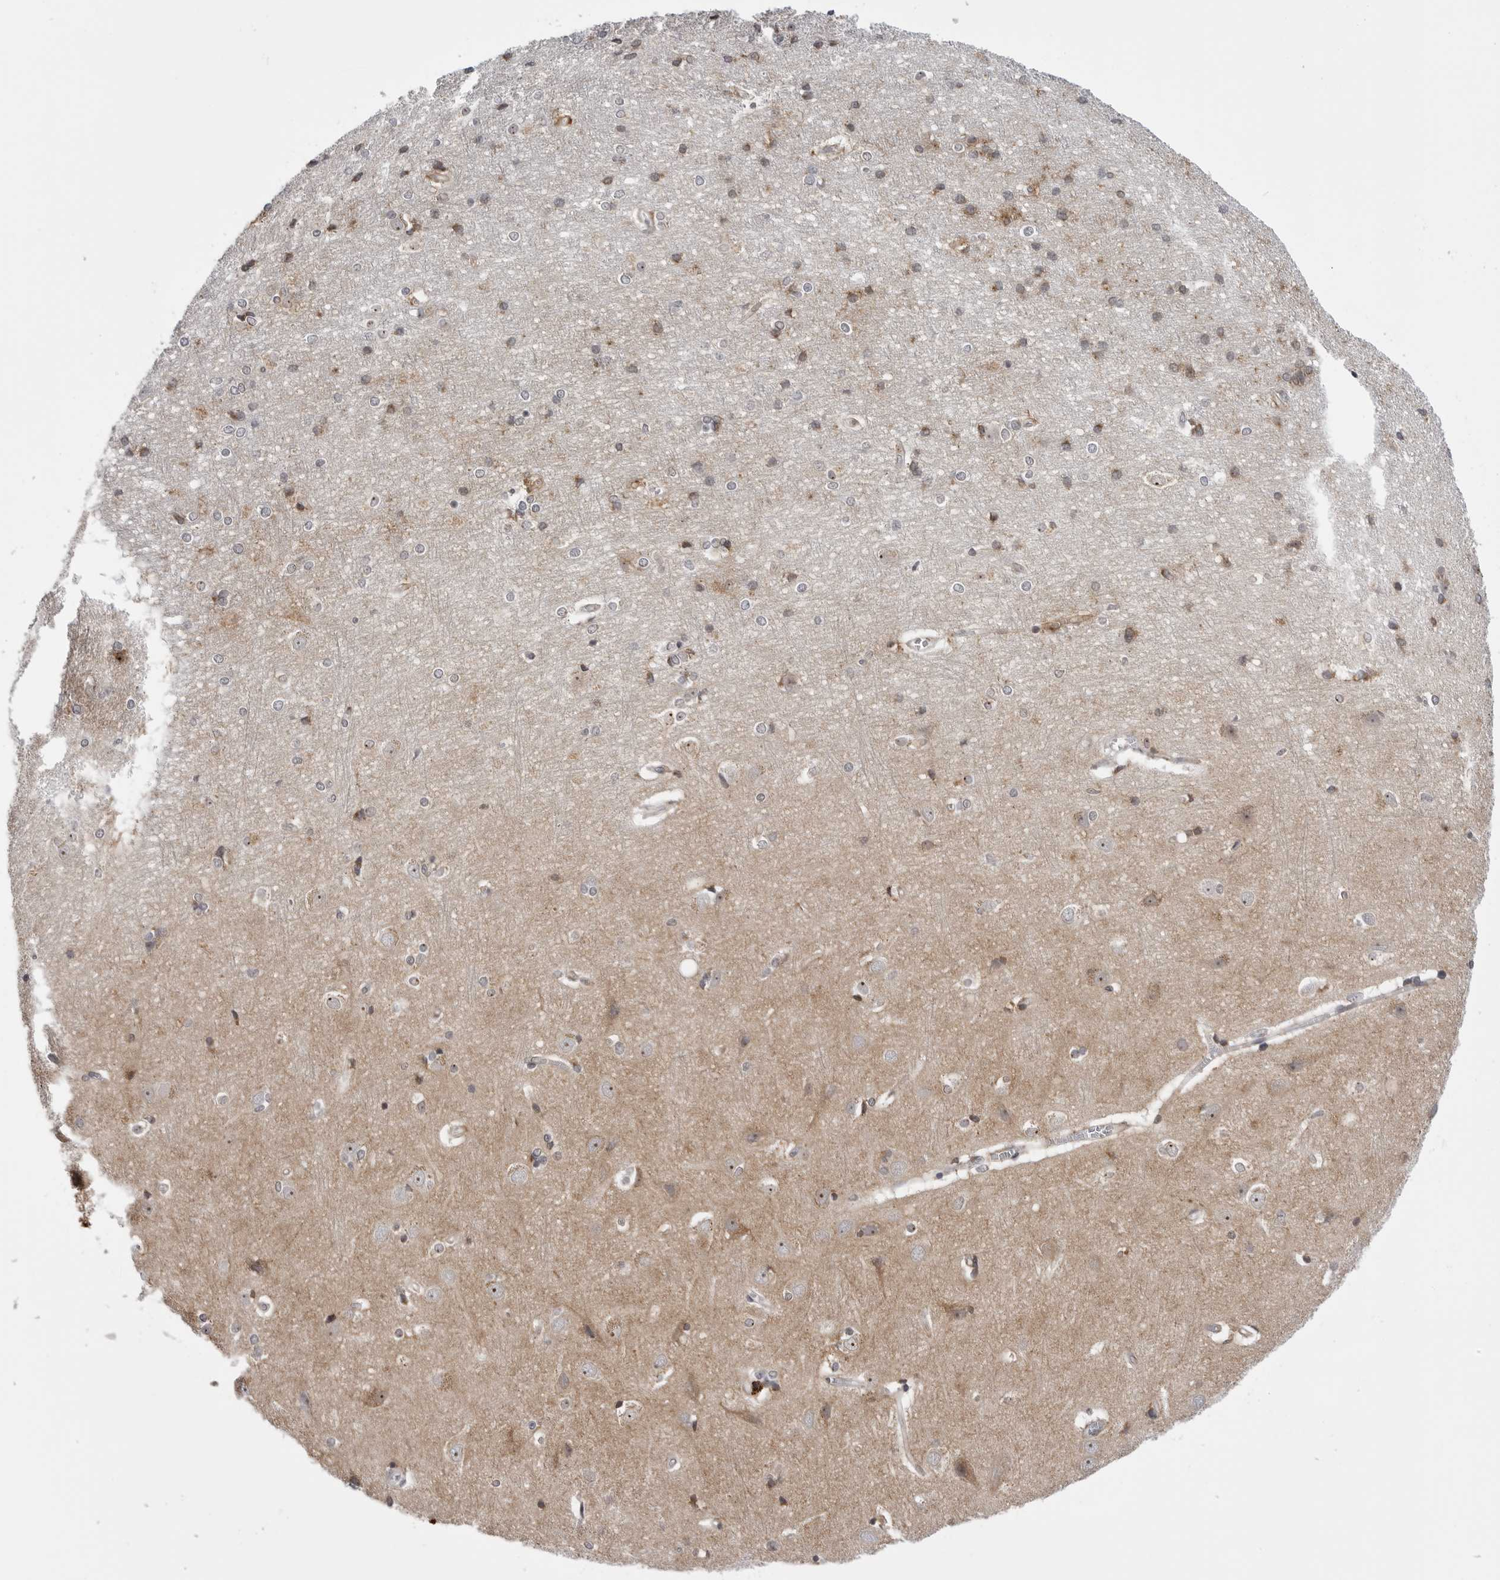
{"staining": {"intensity": "moderate", "quantity": ">75%", "location": "cytoplasmic/membranous"}, "tissue": "cerebral cortex", "cell_type": "Endothelial cells", "image_type": "normal", "snomed": [{"axis": "morphology", "description": "Normal tissue, NOS"}, {"axis": "topography", "description": "Cerebral cortex"}], "caption": "High-magnification brightfield microscopy of unremarkable cerebral cortex stained with DAB (3,3'-diaminobenzidine) (brown) and counterstained with hematoxylin (blue). endothelial cells exhibit moderate cytoplasmic/membranous staining is seen in approximately>75% of cells.", "gene": "CDK20", "patient": {"sex": "male", "age": 54}}